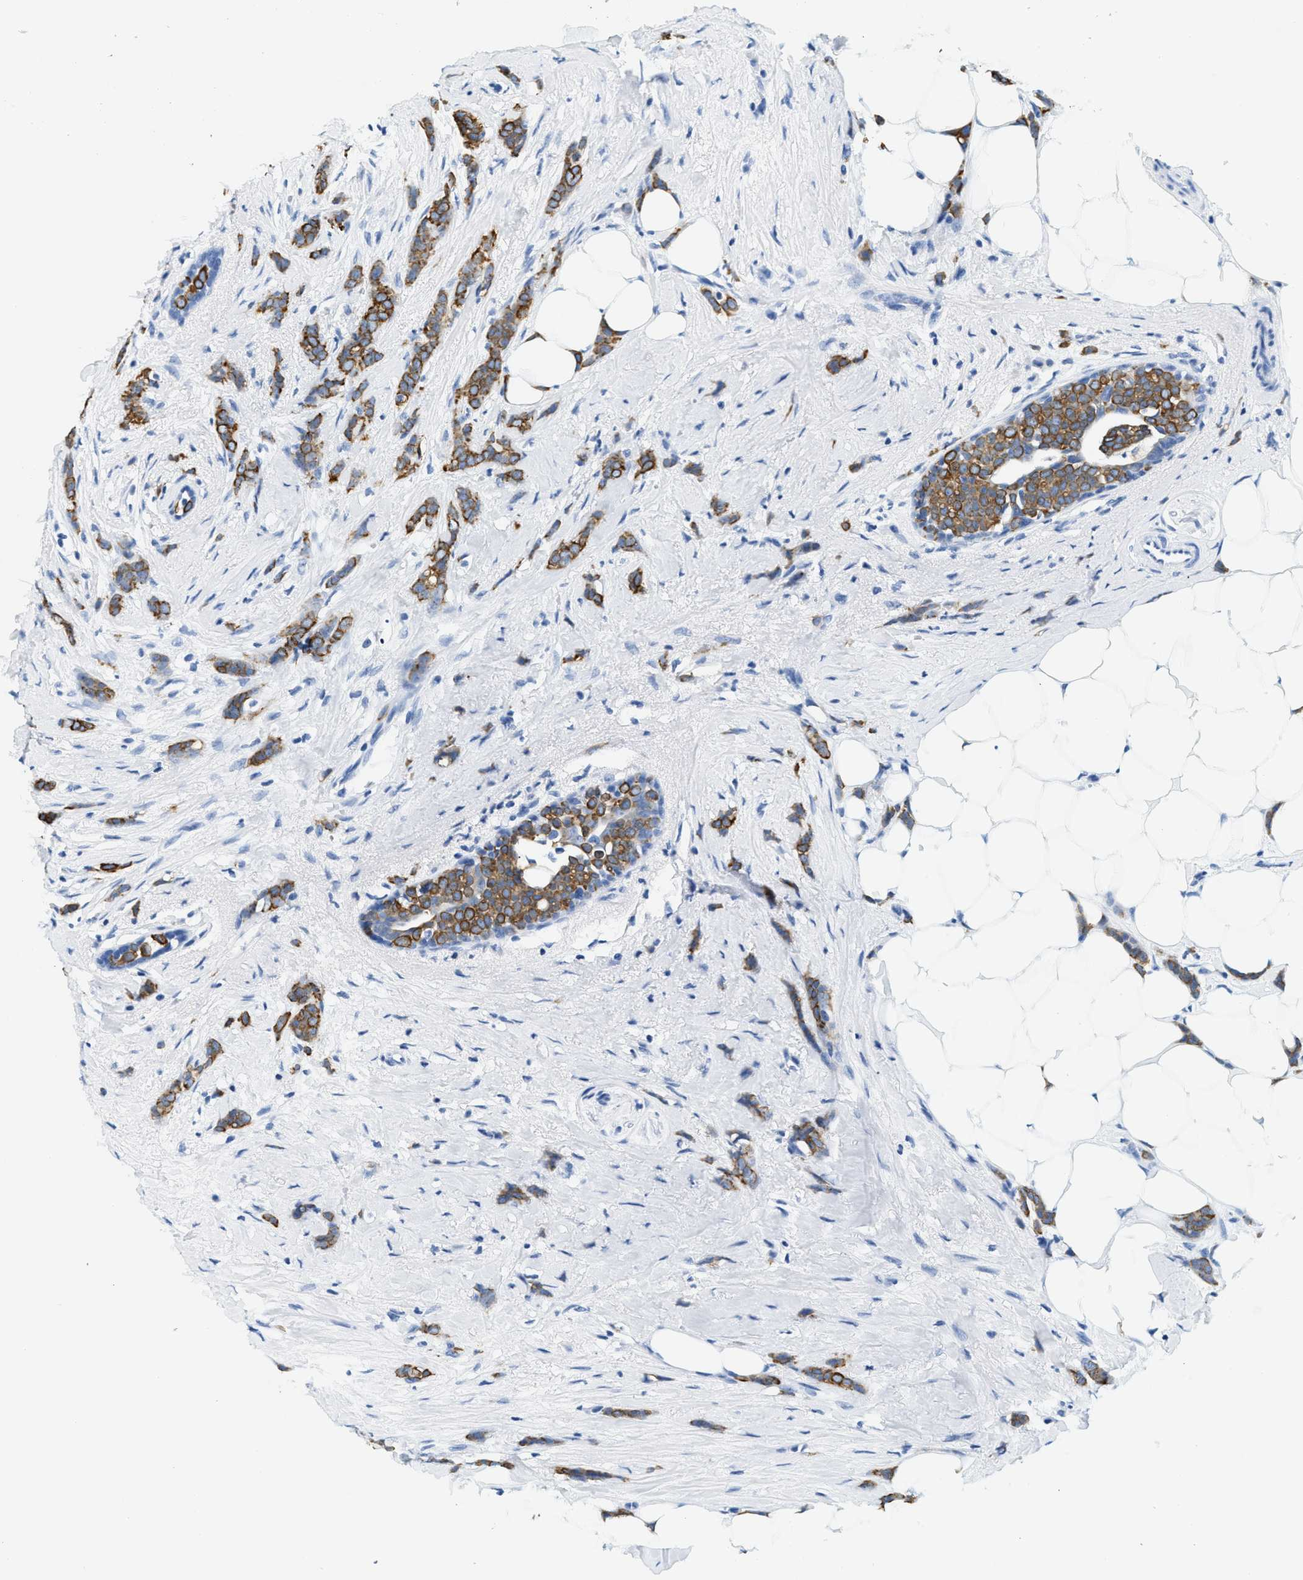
{"staining": {"intensity": "strong", "quantity": ">75%", "location": "cytoplasmic/membranous"}, "tissue": "breast cancer", "cell_type": "Tumor cells", "image_type": "cancer", "snomed": [{"axis": "morphology", "description": "Lobular carcinoma, in situ"}, {"axis": "morphology", "description": "Lobular carcinoma"}, {"axis": "topography", "description": "Breast"}], "caption": "Immunohistochemical staining of lobular carcinoma in situ (breast) shows strong cytoplasmic/membranous protein expression in about >75% of tumor cells. The protein of interest is shown in brown color, while the nuclei are stained blue.", "gene": "STXBP2", "patient": {"sex": "female", "age": 41}}